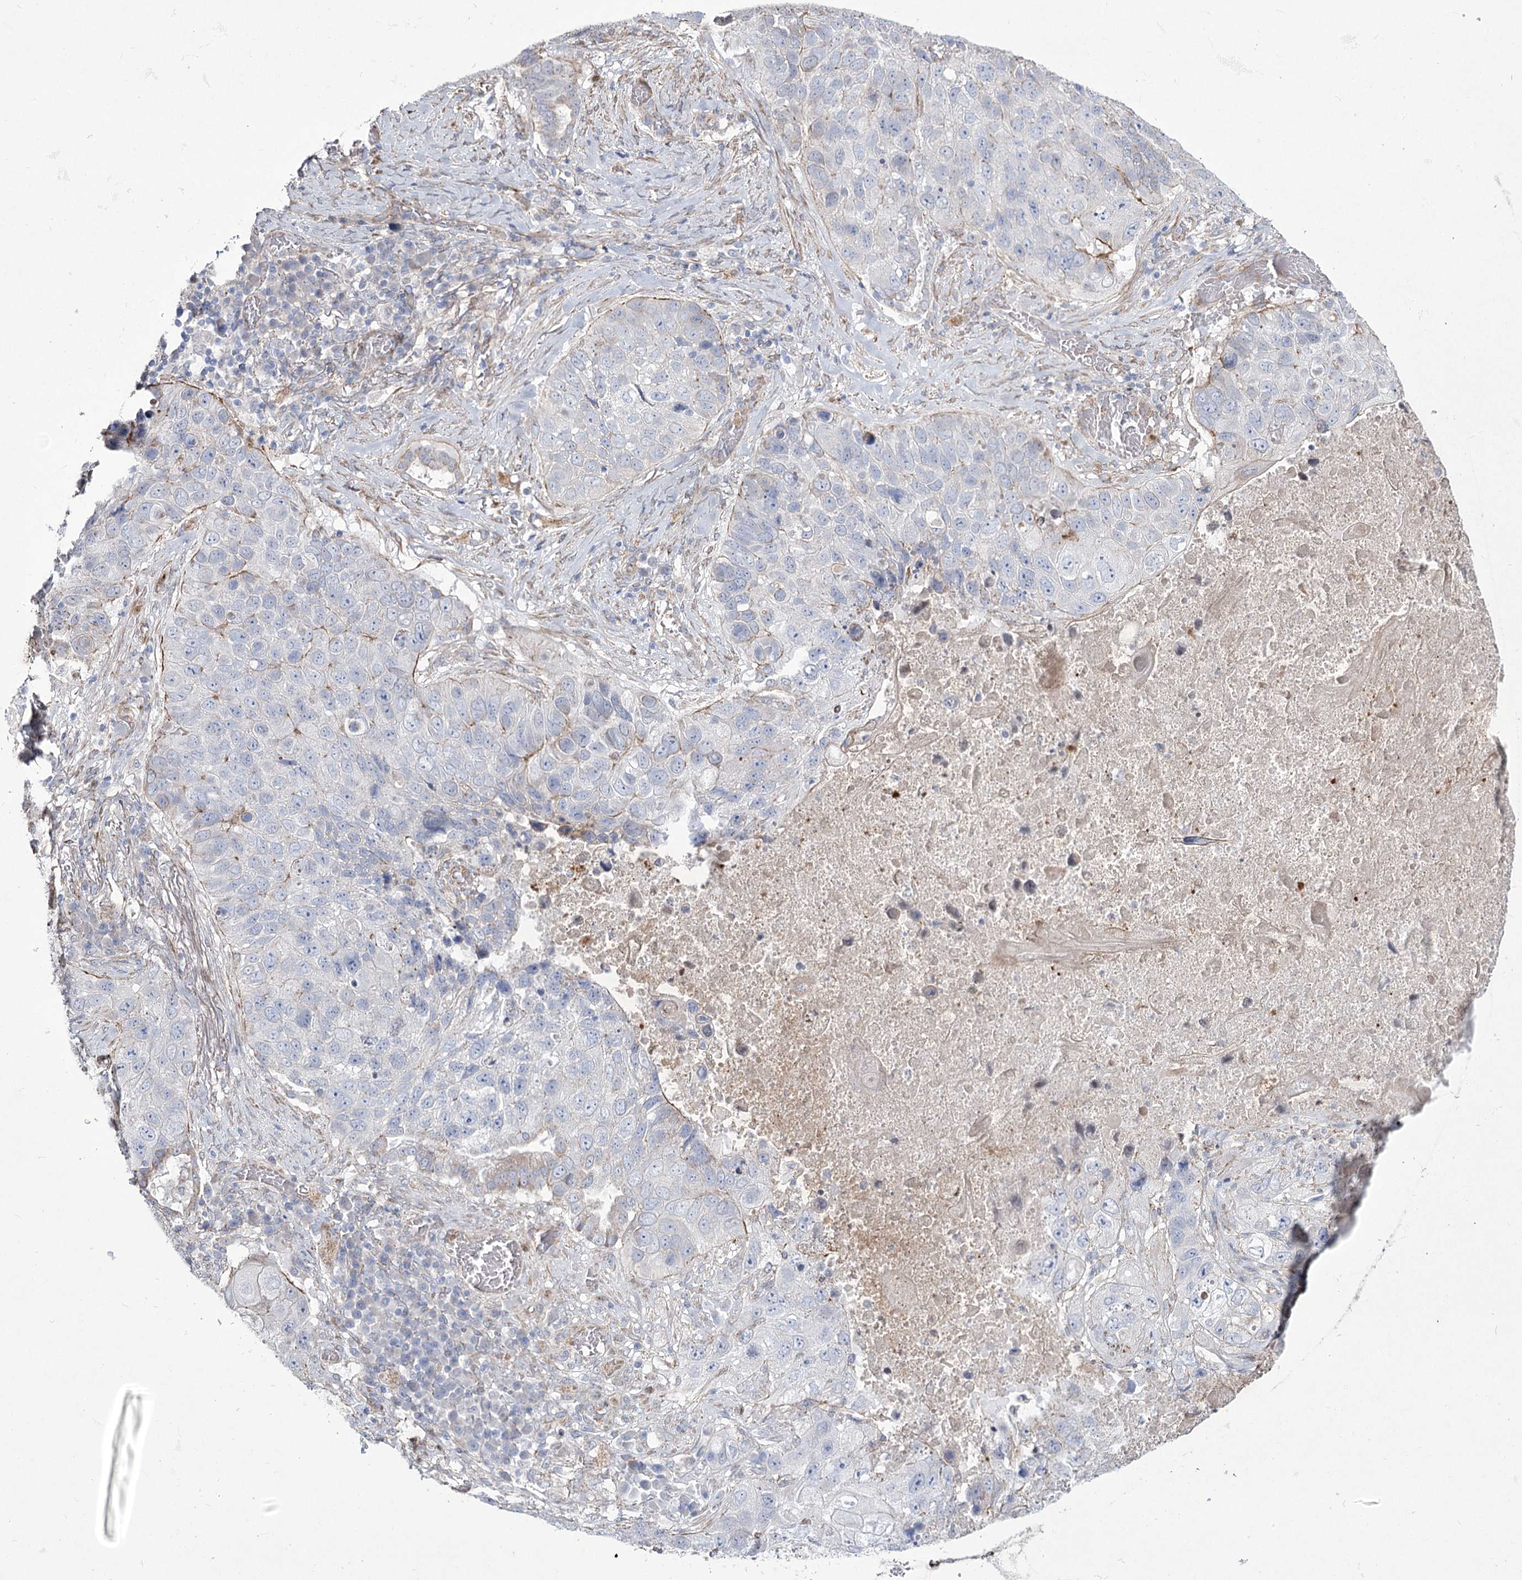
{"staining": {"intensity": "negative", "quantity": "none", "location": "none"}, "tissue": "lung cancer", "cell_type": "Tumor cells", "image_type": "cancer", "snomed": [{"axis": "morphology", "description": "Squamous cell carcinoma, NOS"}, {"axis": "topography", "description": "Lung"}], "caption": "A high-resolution image shows immunohistochemistry (IHC) staining of squamous cell carcinoma (lung), which exhibits no significant positivity in tumor cells.", "gene": "ME3", "patient": {"sex": "male", "age": 61}}